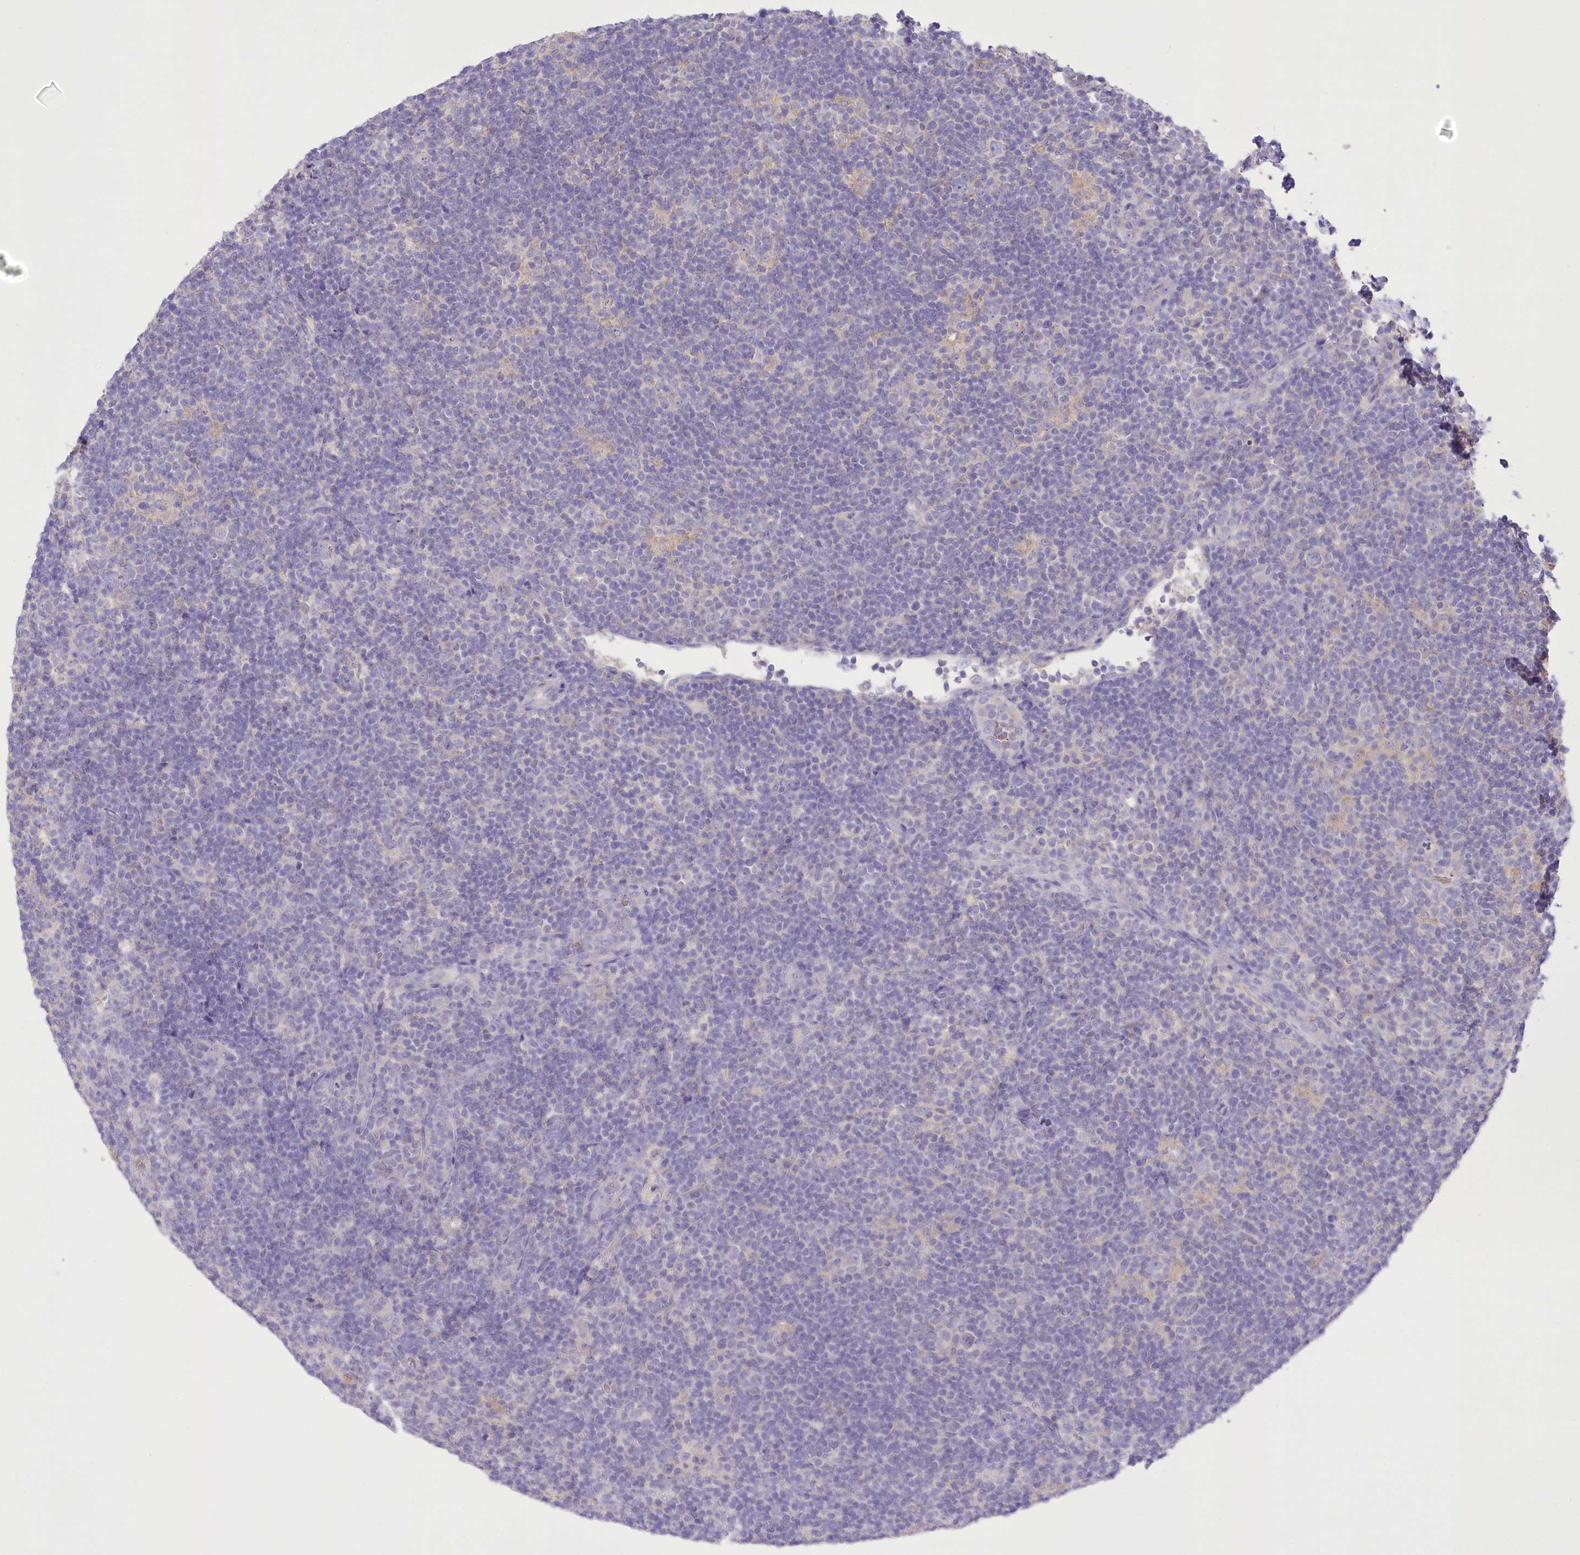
{"staining": {"intensity": "negative", "quantity": "none", "location": "none"}, "tissue": "lymphoma", "cell_type": "Tumor cells", "image_type": "cancer", "snomed": [{"axis": "morphology", "description": "Hodgkin's disease, NOS"}, {"axis": "topography", "description": "Lymph node"}], "caption": "Micrograph shows no protein staining in tumor cells of lymphoma tissue. (DAB (3,3'-diaminobenzidine) IHC visualized using brightfield microscopy, high magnification).", "gene": "PRSS53", "patient": {"sex": "female", "age": 57}}